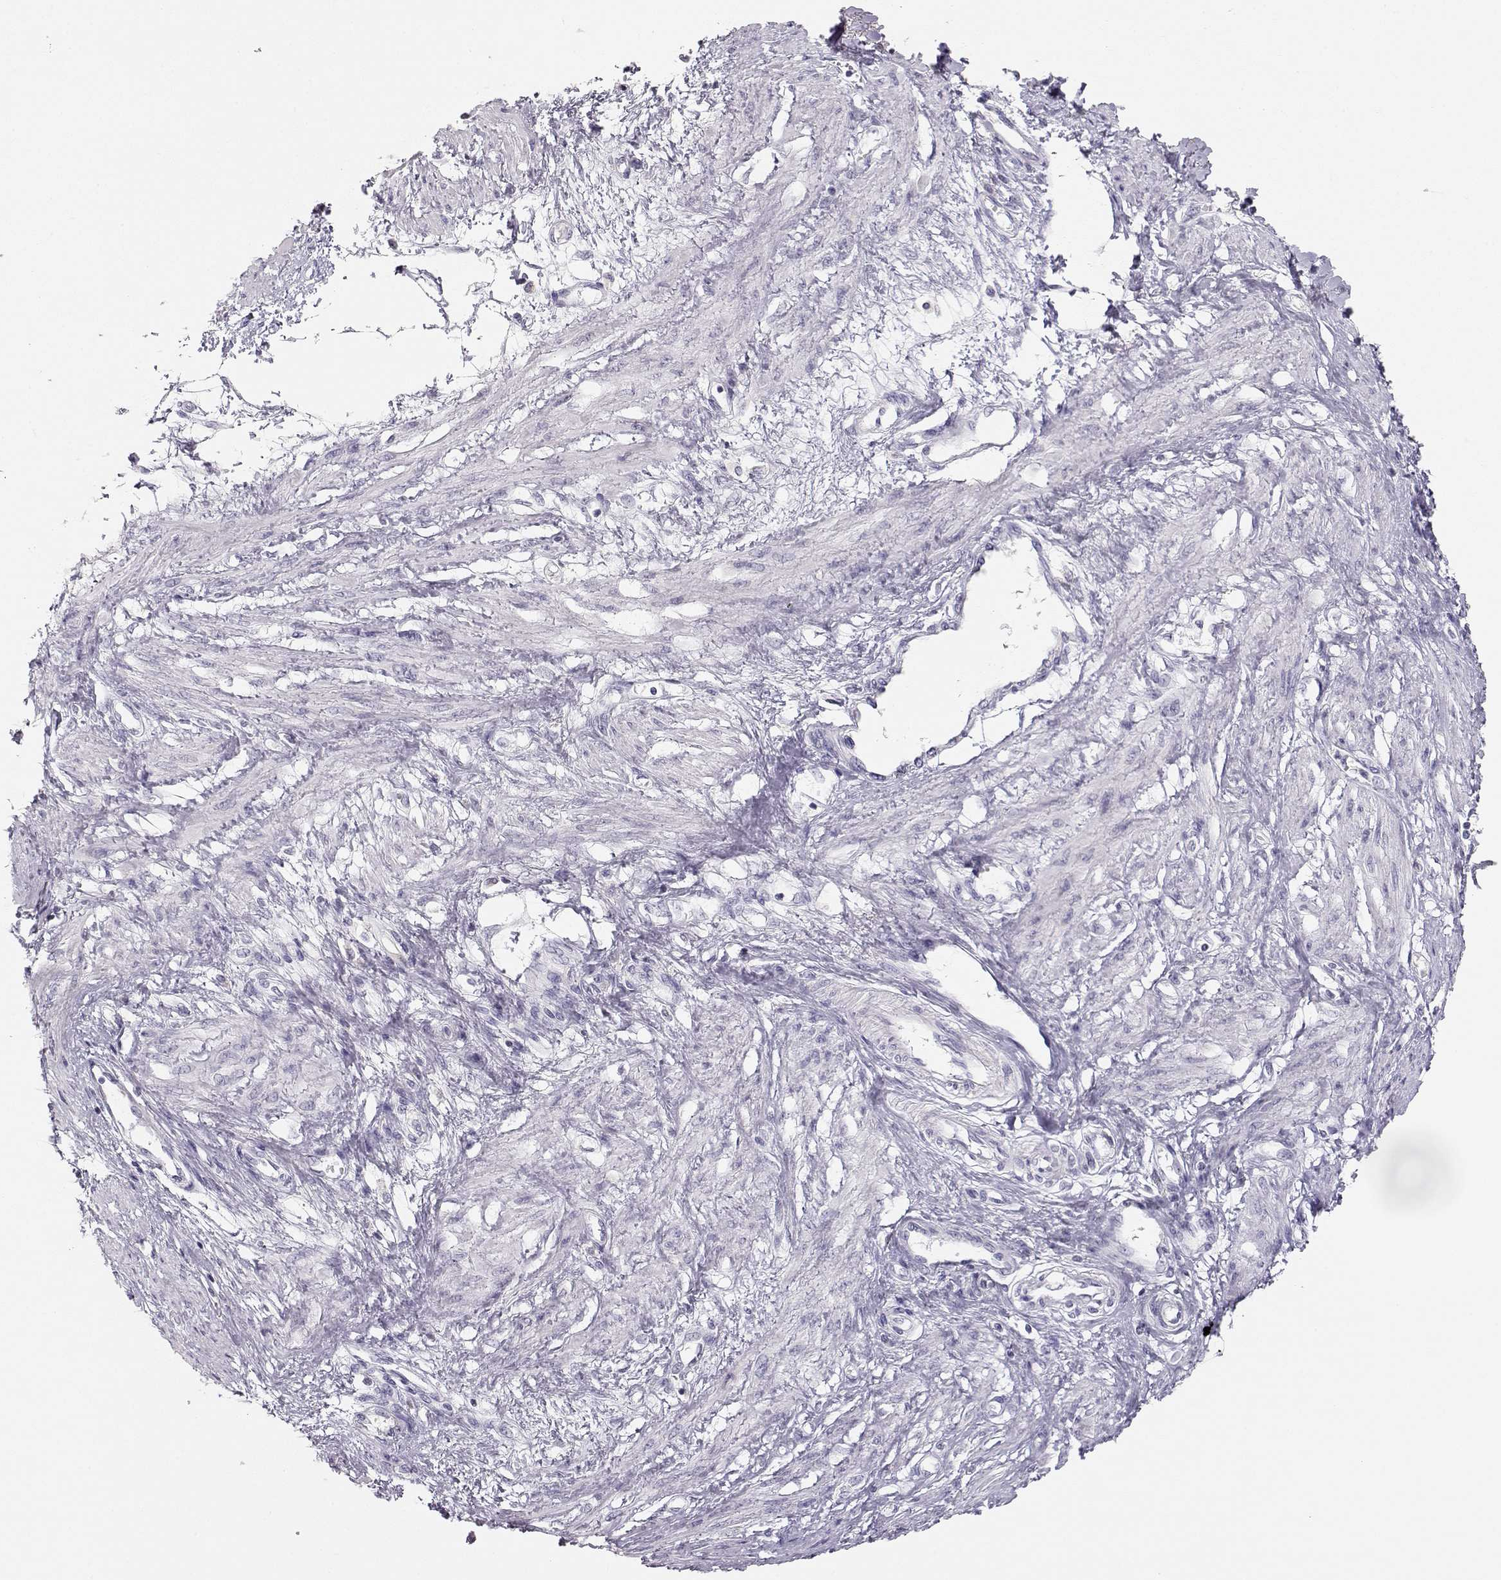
{"staining": {"intensity": "negative", "quantity": "none", "location": "none"}, "tissue": "smooth muscle", "cell_type": "Smooth muscle cells", "image_type": "normal", "snomed": [{"axis": "morphology", "description": "Normal tissue, NOS"}, {"axis": "topography", "description": "Smooth muscle"}, {"axis": "topography", "description": "Uterus"}], "caption": "Immunohistochemical staining of unremarkable smooth muscle demonstrates no significant positivity in smooth muscle cells. (Stains: DAB (3,3'-diaminobenzidine) immunohistochemistry (IHC) with hematoxylin counter stain, Microscopy: brightfield microscopy at high magnification).", "gene": "FAM166A", "patient": {"sex": "female", "age": 39}}